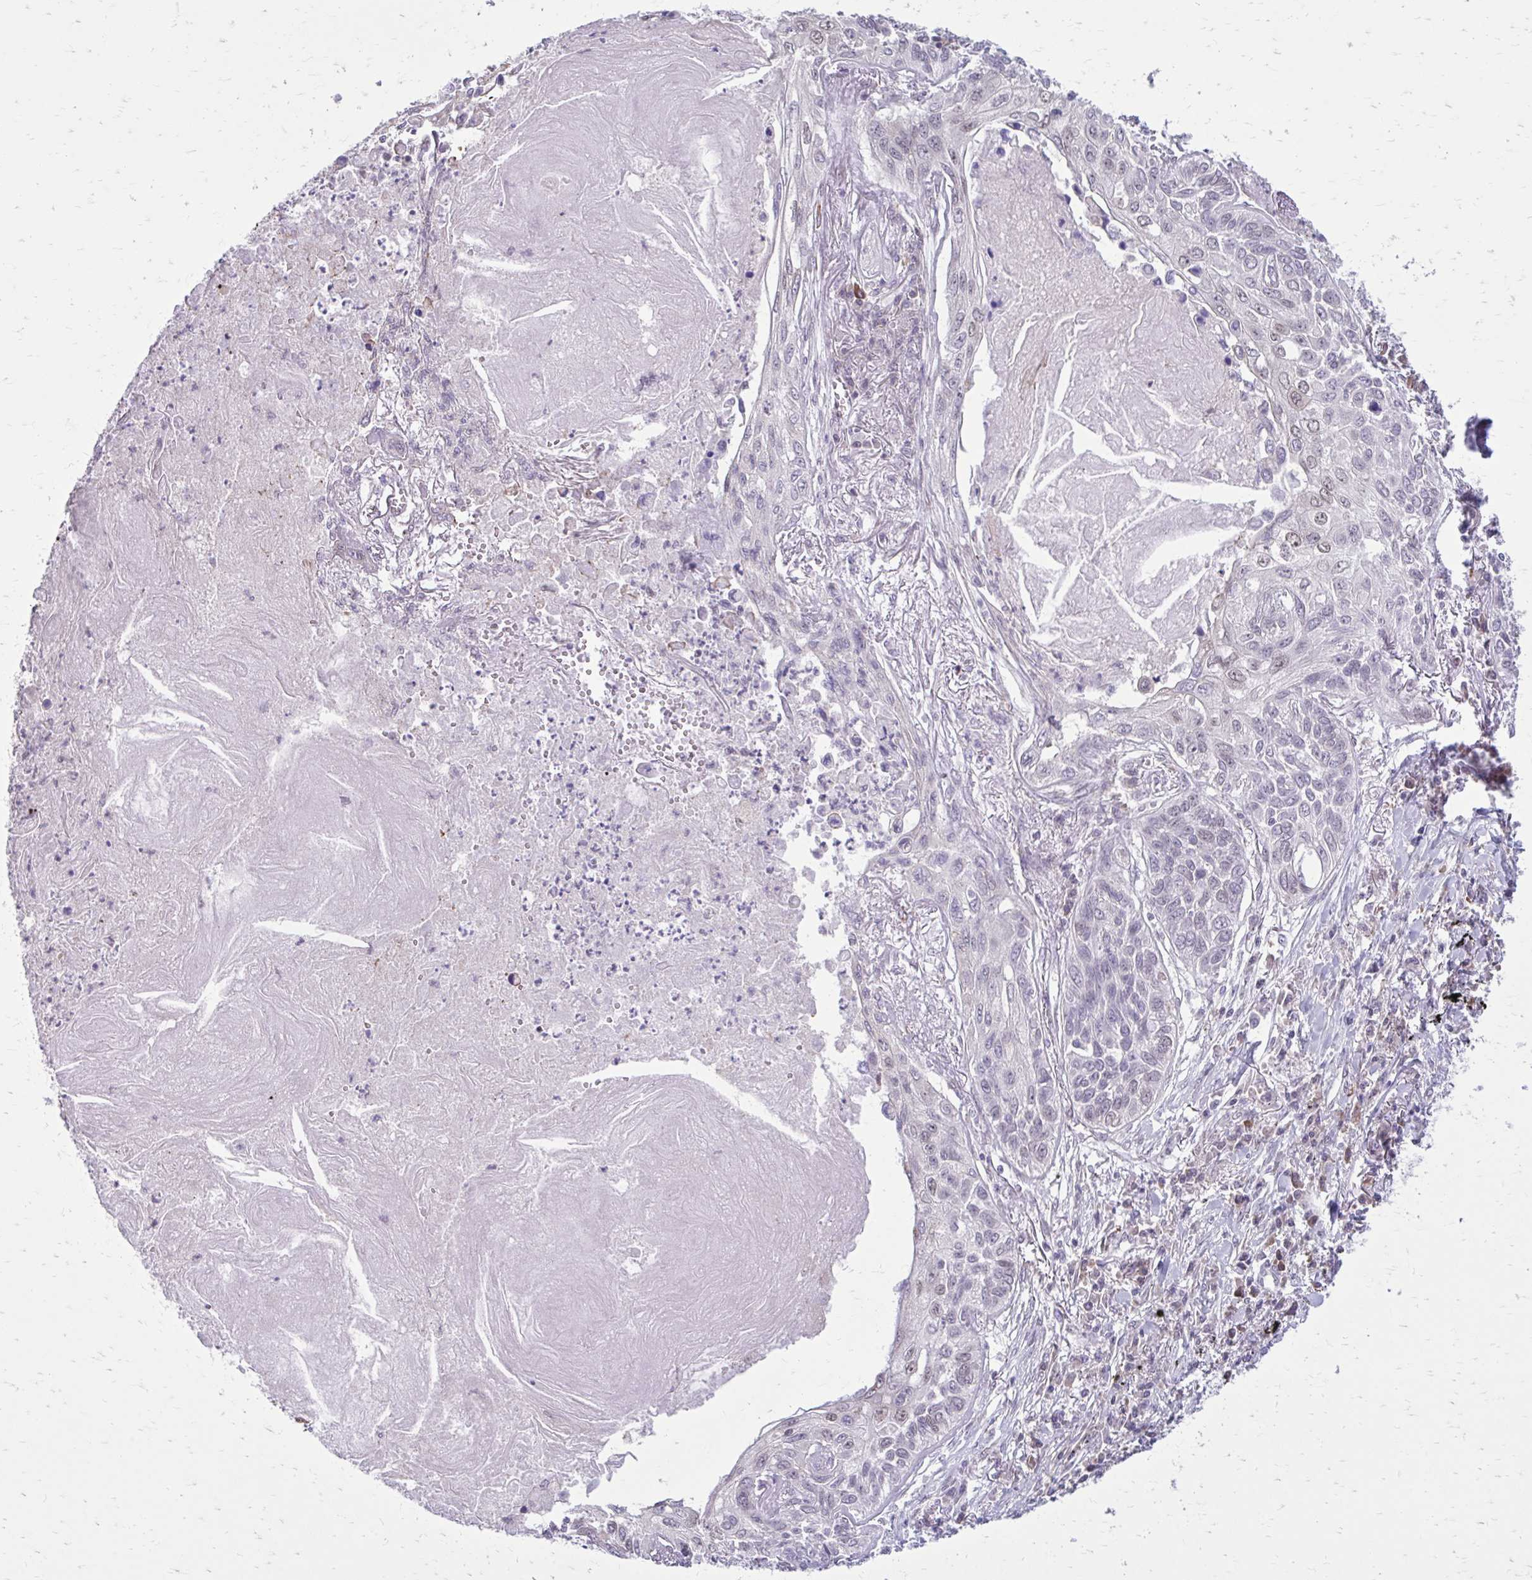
{"staining": {"intensity": "weak", "quantity": "<25%", "location": "nuclear"}, "tissue": "lung cancer", "cell_type": "Tumor cells", "image_type": "cancer", "snomed": [{"axis": "morphology", "description": "Squamous cell carcinoma, NOS"}, {"axis": "topography", "description": "Lung"}], "caption": "Tumor cells are negative for brown protein staining in lung squamous cell carcinoma.", "gene": "PROSER1", "patient": {"sex": "male", "age": 75}}